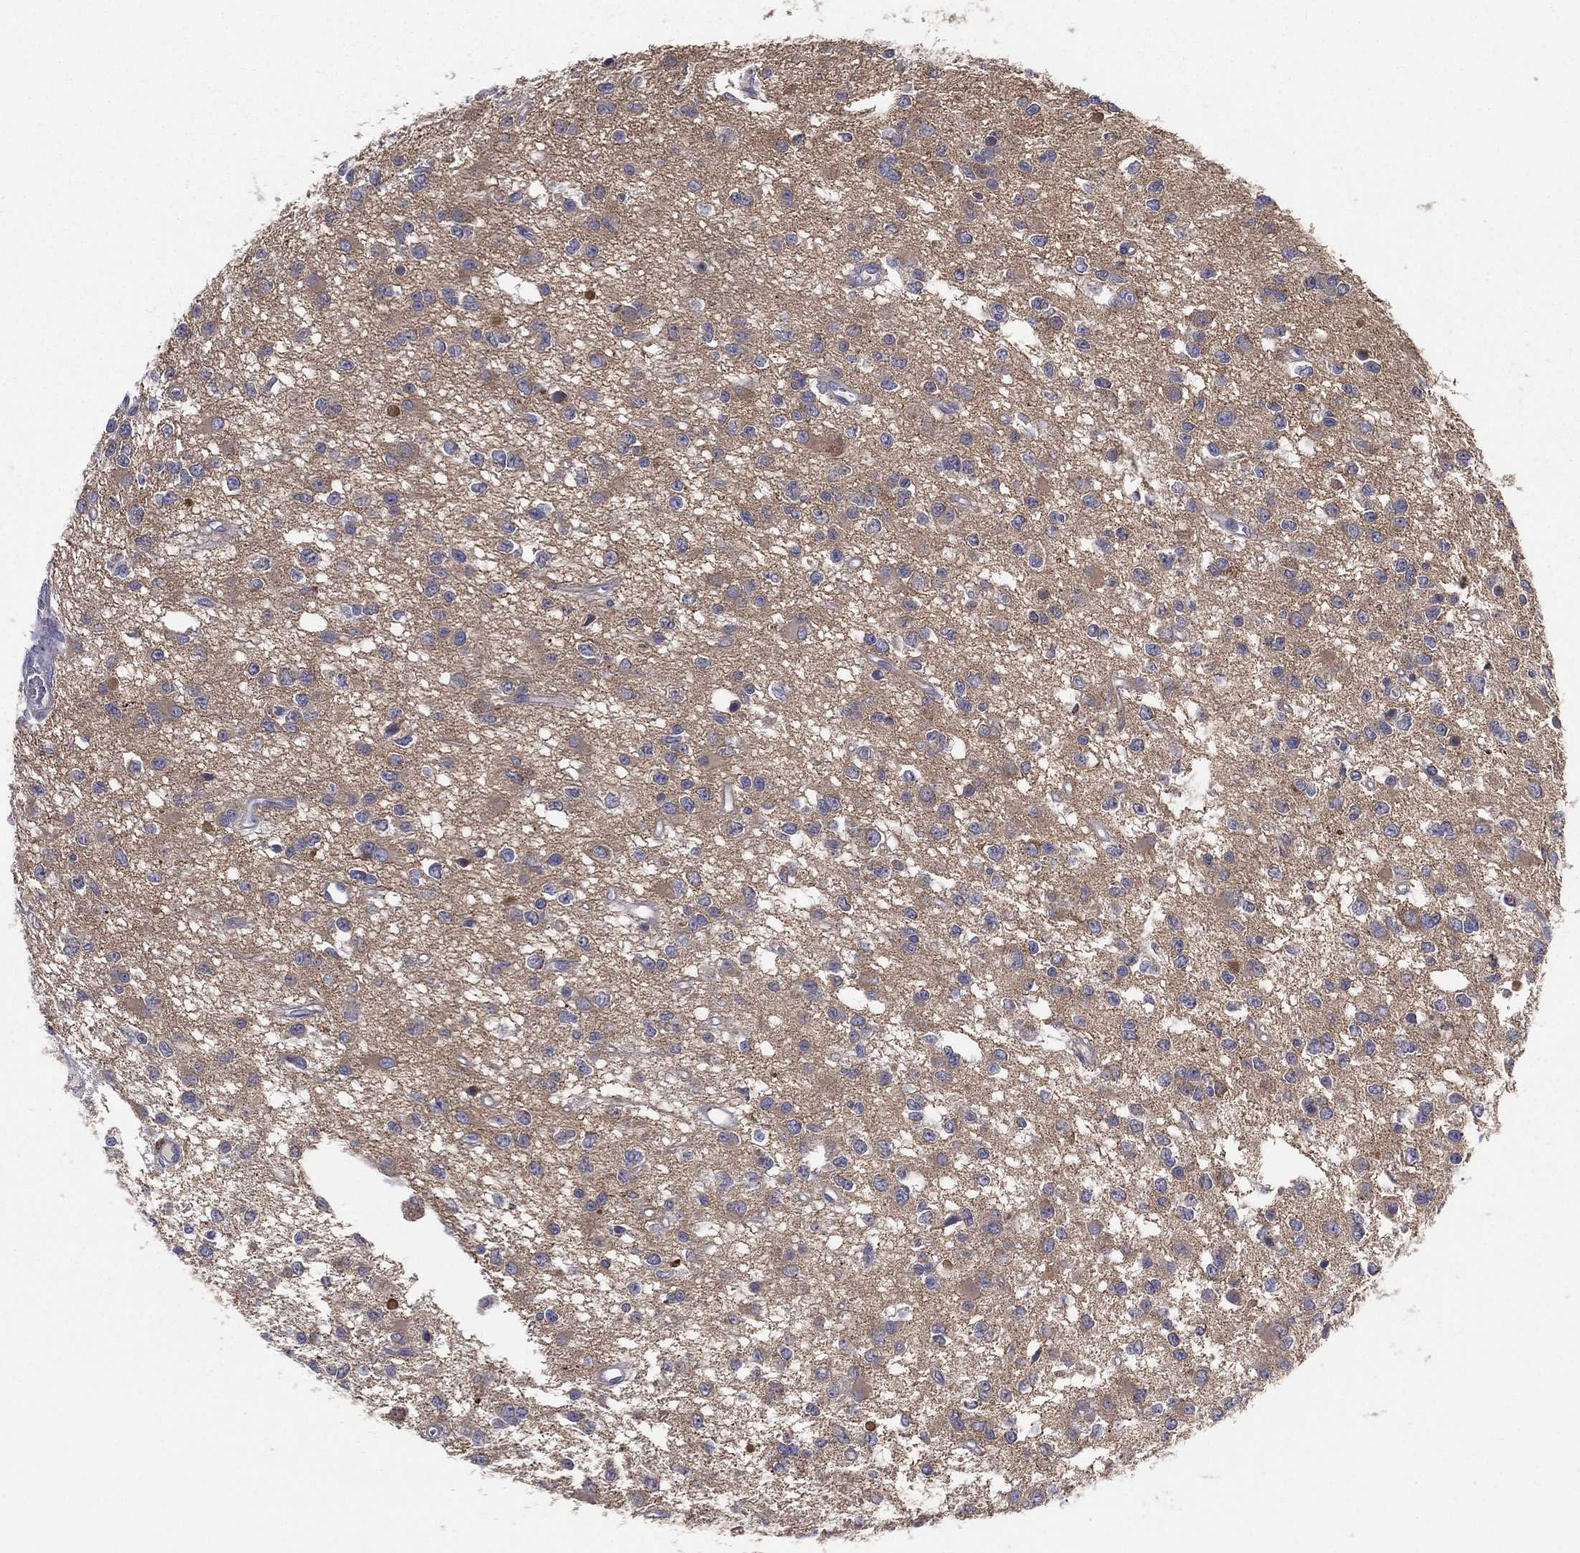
{"staining": {"intensity": "negative", "quantity": "none", "location": "none"}, "tissue": "glioma", "cell_type": "Tumor cells", "image_type": "cancer", "snomed": [{"axis": "morphology", "description": "Glioma, malignant, Low grade"}, {"axis": "topography", "description": "Brain"}], "caption": "This is an immunohistochemistry photomicrograph of human malignant low-grade glioma. There is no positivity in tumor cells.", "gene": "PWWP3A", "patient": {"sex": "female", "age": 45}}